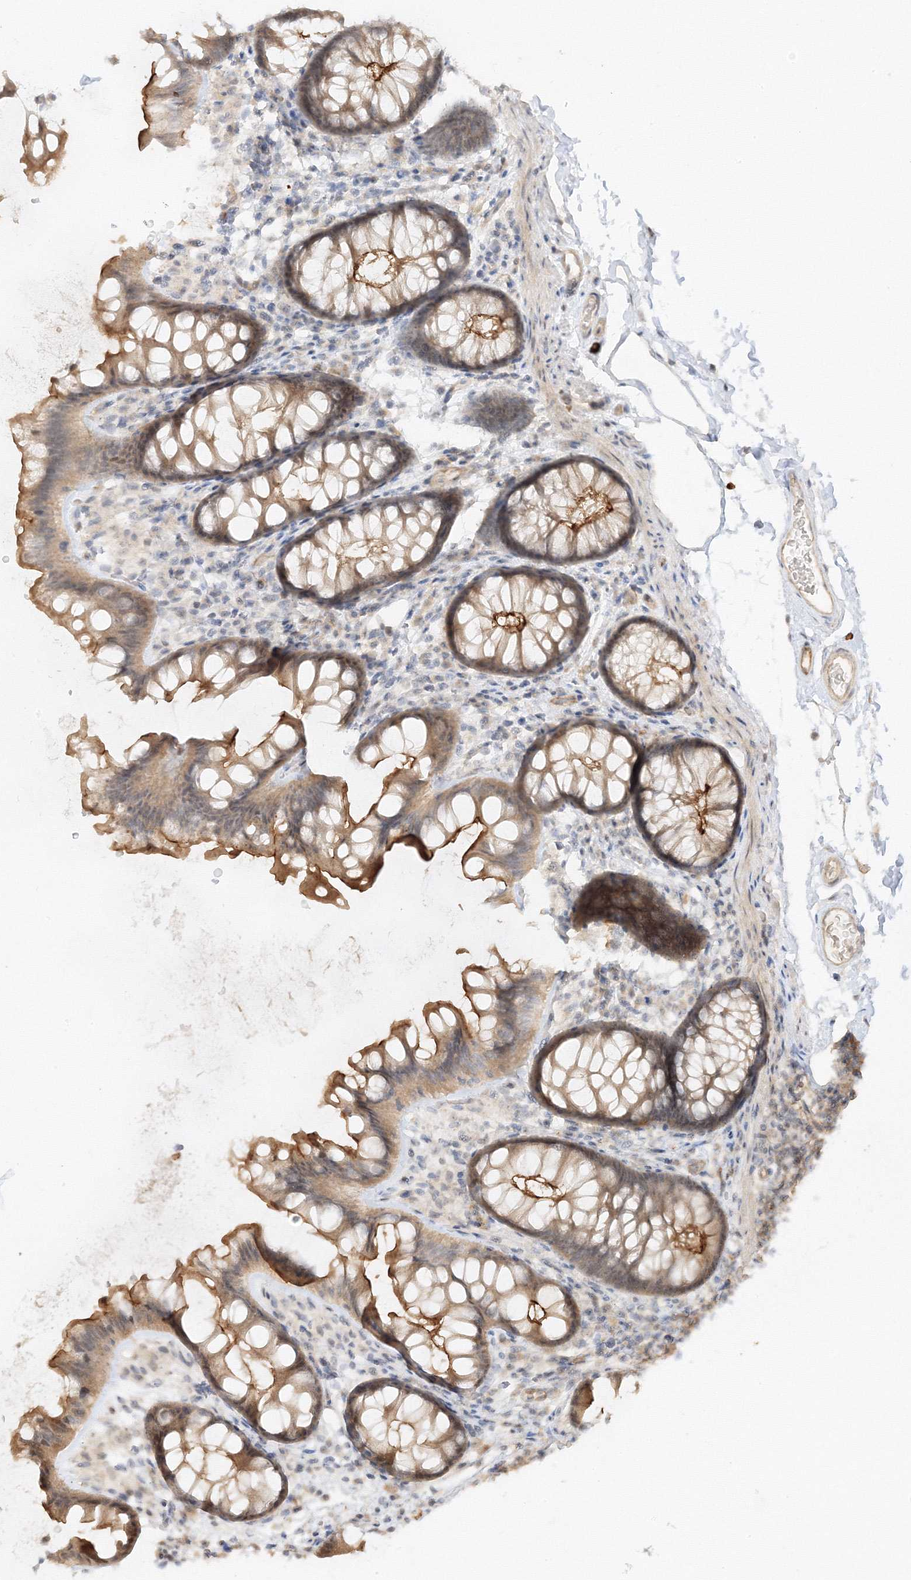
{"staining": {"intensity": "moderate", "quantity": "25%-75%", "location": "cytoplasmic/membranous,nuclear"}, "tissue": "colon", "cell_type": "Endothelial cells", "image_type": "normal", "snomed": [{"axis": "morphology", "description": "Normal tissue, NOS"}, {"axis": "topography", "description": "Colon"}], "caption": "This is an image of IHC staining of benign colon, which shows moderate expression in the cytoplasmic/membranous,nuclear of endothelial cells.", "gene": "ETAA1", "patient": {"sex": "female", "age": 62}}